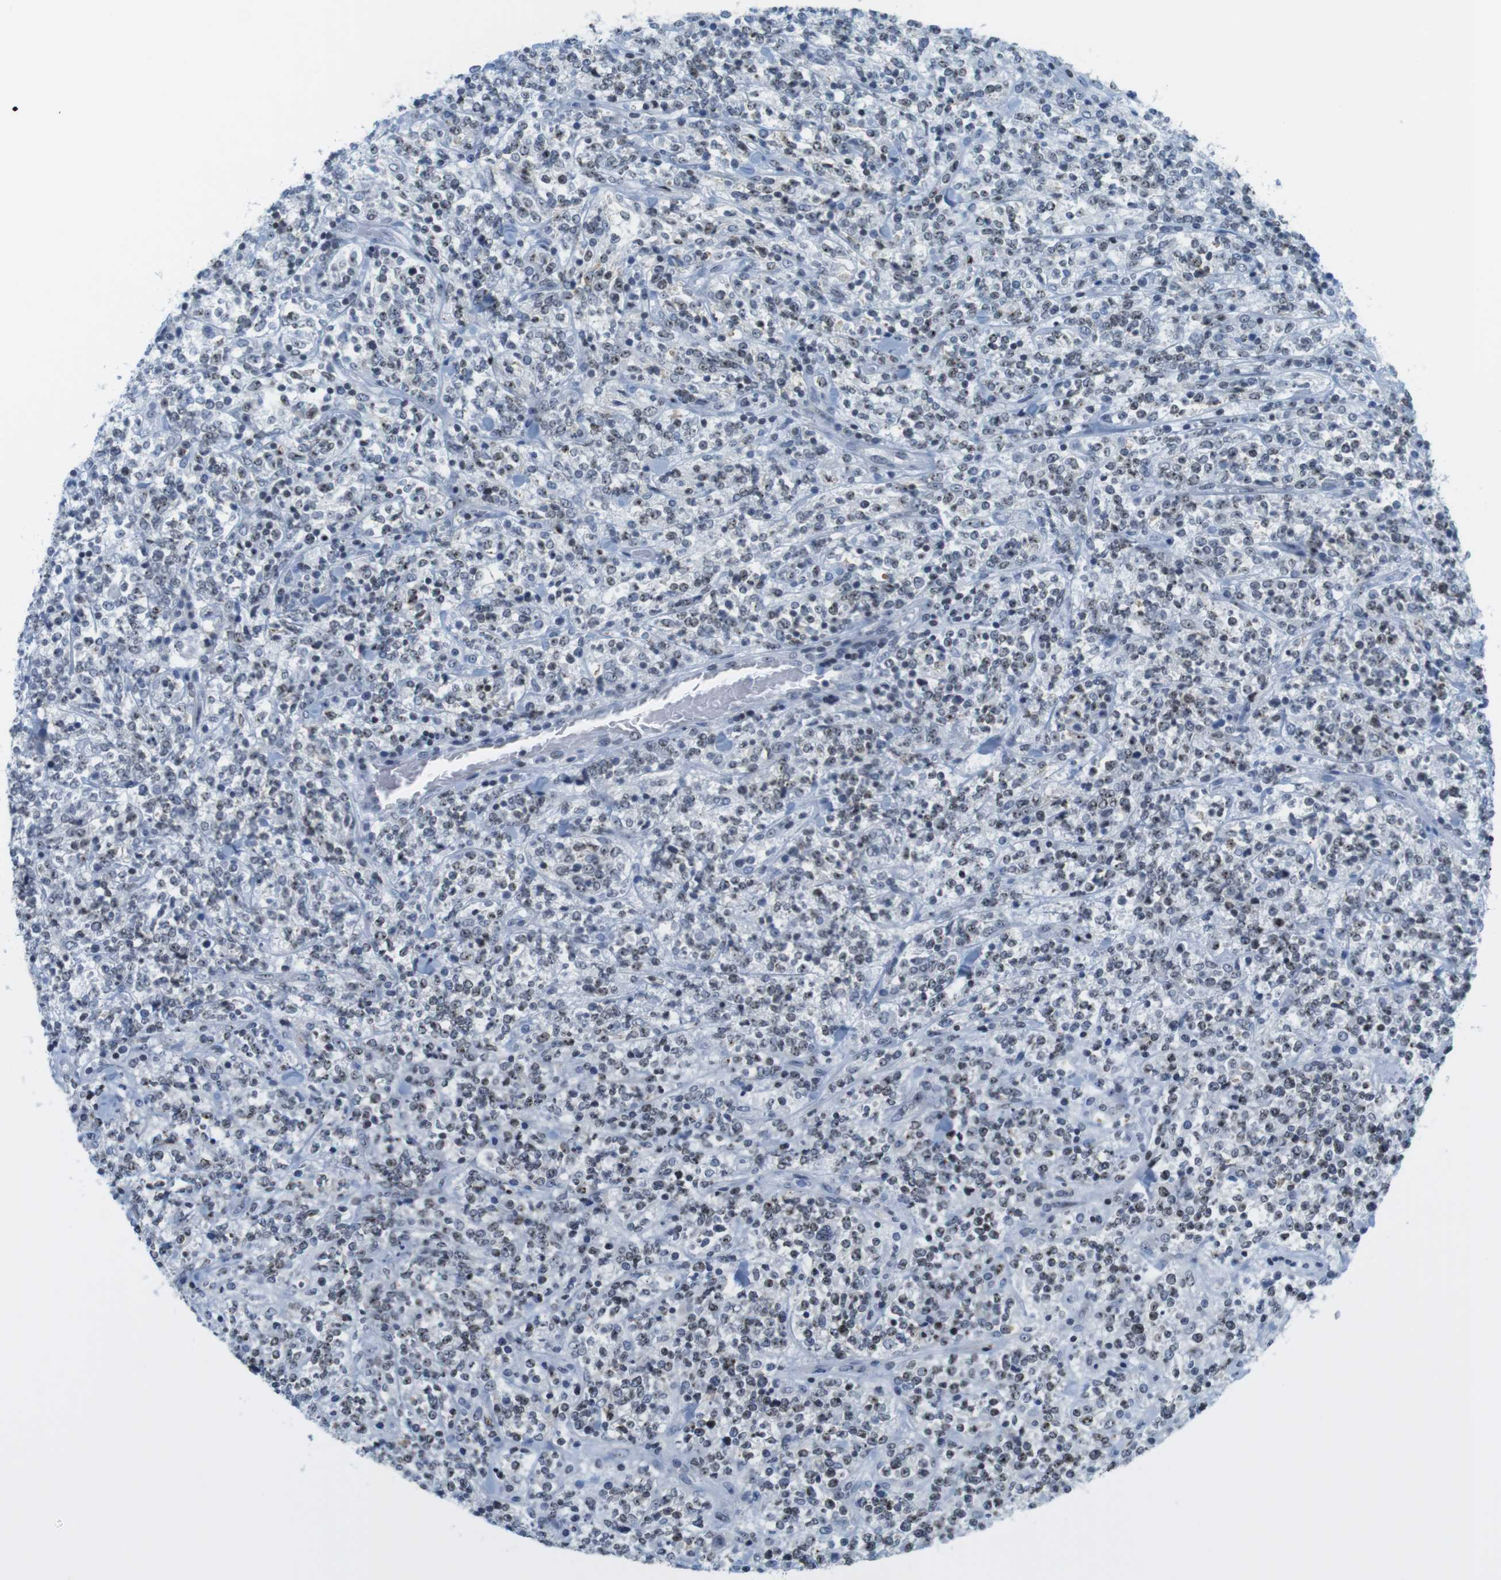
{"staining": {"intensity": "weak", "quantity": "25%-75%", "location": "nuclear"}, "tissue": "lymphoma", "cell_type": "Tumor cells", "image_type": "cancer", "snomed": [{"axis": "morphology", "description": "Malignant lymphoma, non-Hodgkin's type, High grade"}, {"axis": "topography", "description": "Soft tissue"}], "caption": "Immunohistochemical staining of human lymphoma shows low levels of weak nuclear positivity in about 25%-75% of tumor cells.", "gene": "NIFK", "patient": {"sex": "male", "age": 18}}